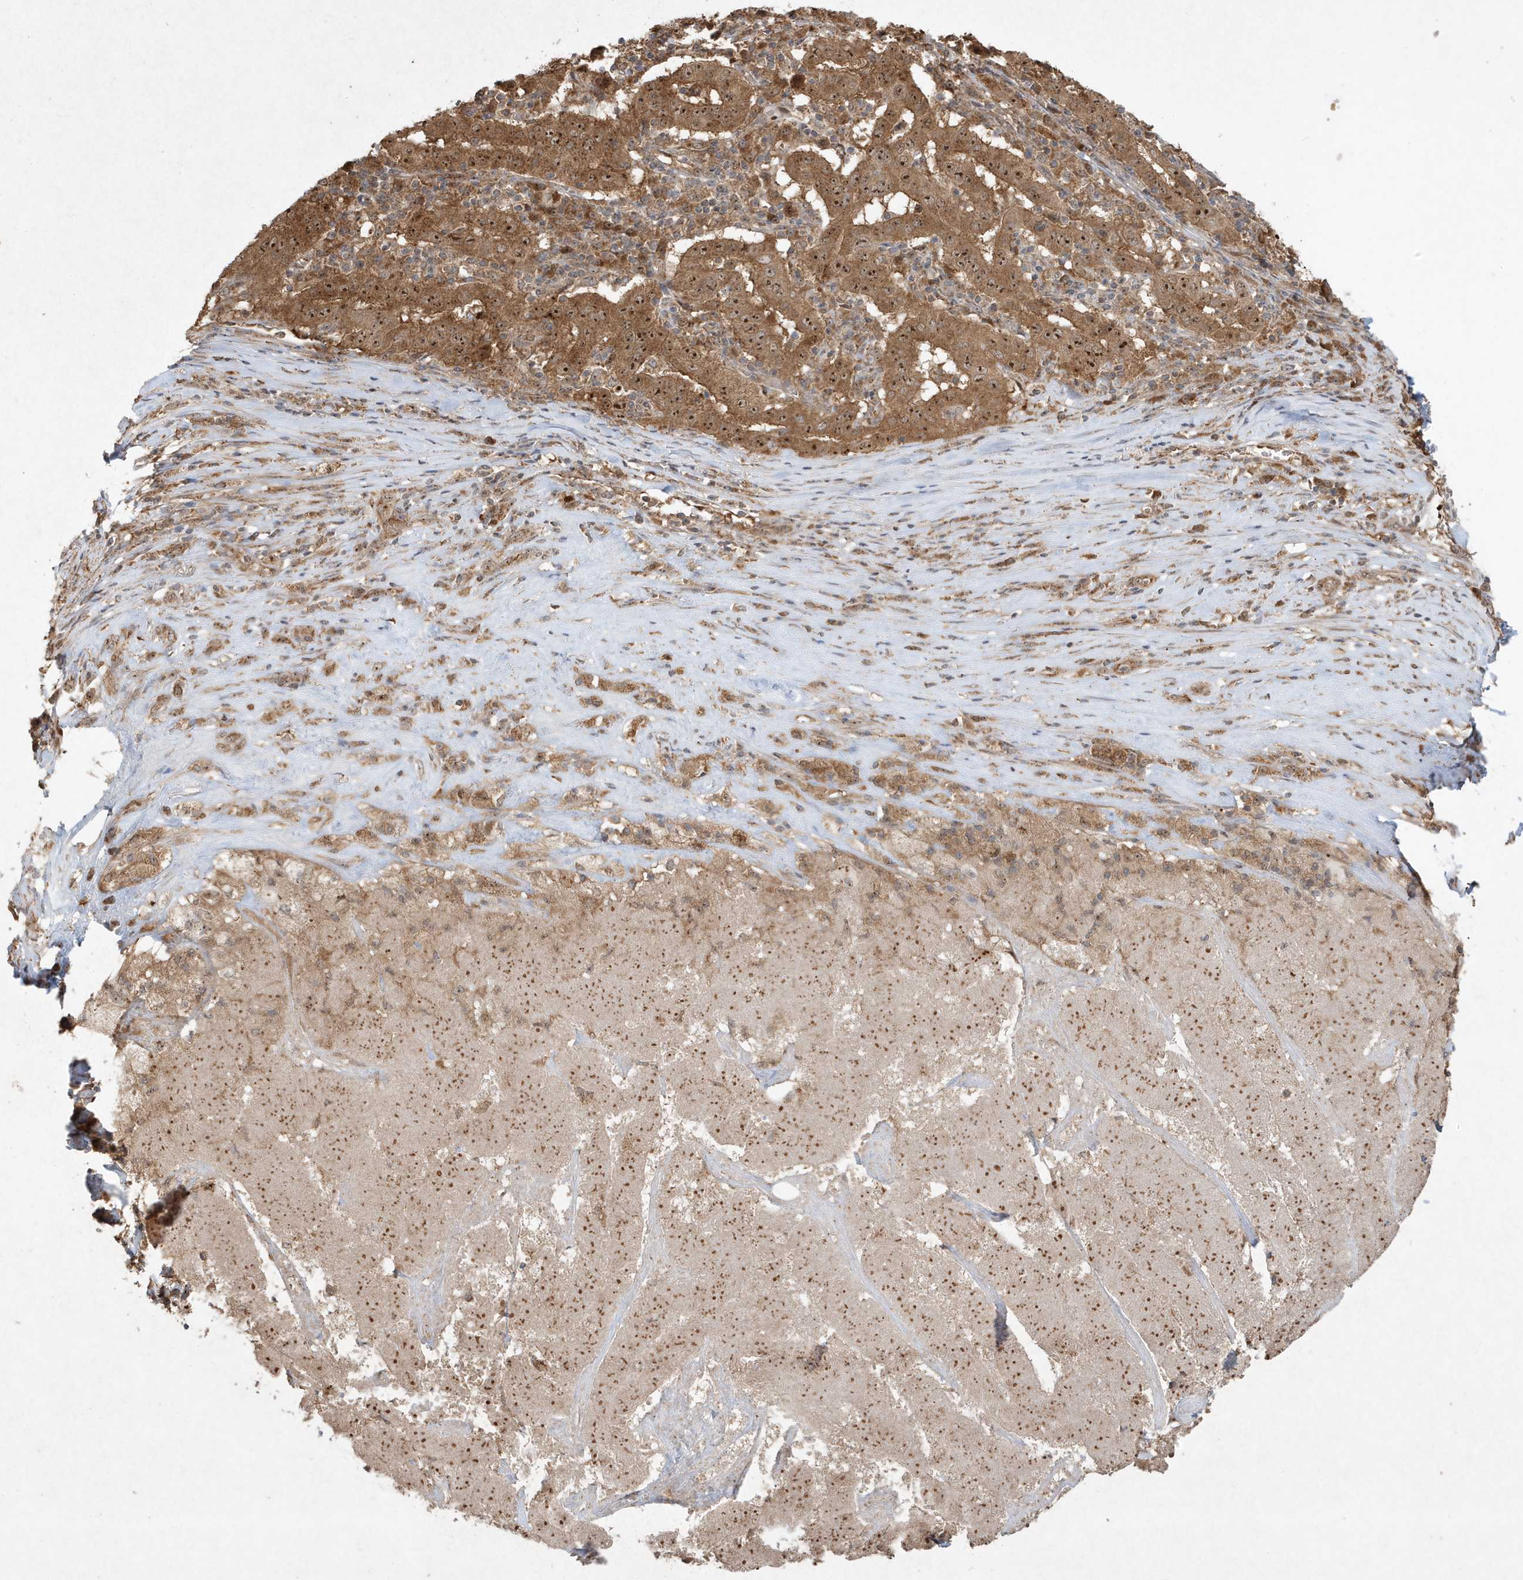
{"staining": {"intensity": "strong", "quantity": ">75%", "location": "cytoplasmic/membranous,nuclear"}, "tissue": "pancreatic cancer", "cell_type": "Tumor cells", "image_type": "cancer", "snomed": [{"axis": "morphology", "description": "Adenocarcinoma, NOS"}, {"axis": "topography", "description": "Pancreas"}], "caption": "Adenocarcinoma (pancreatic) stained with a protein marker shows strong staining in tumor cells.", "gene": "ABCB9", "patient": {"sex": "male", "age": 63}}